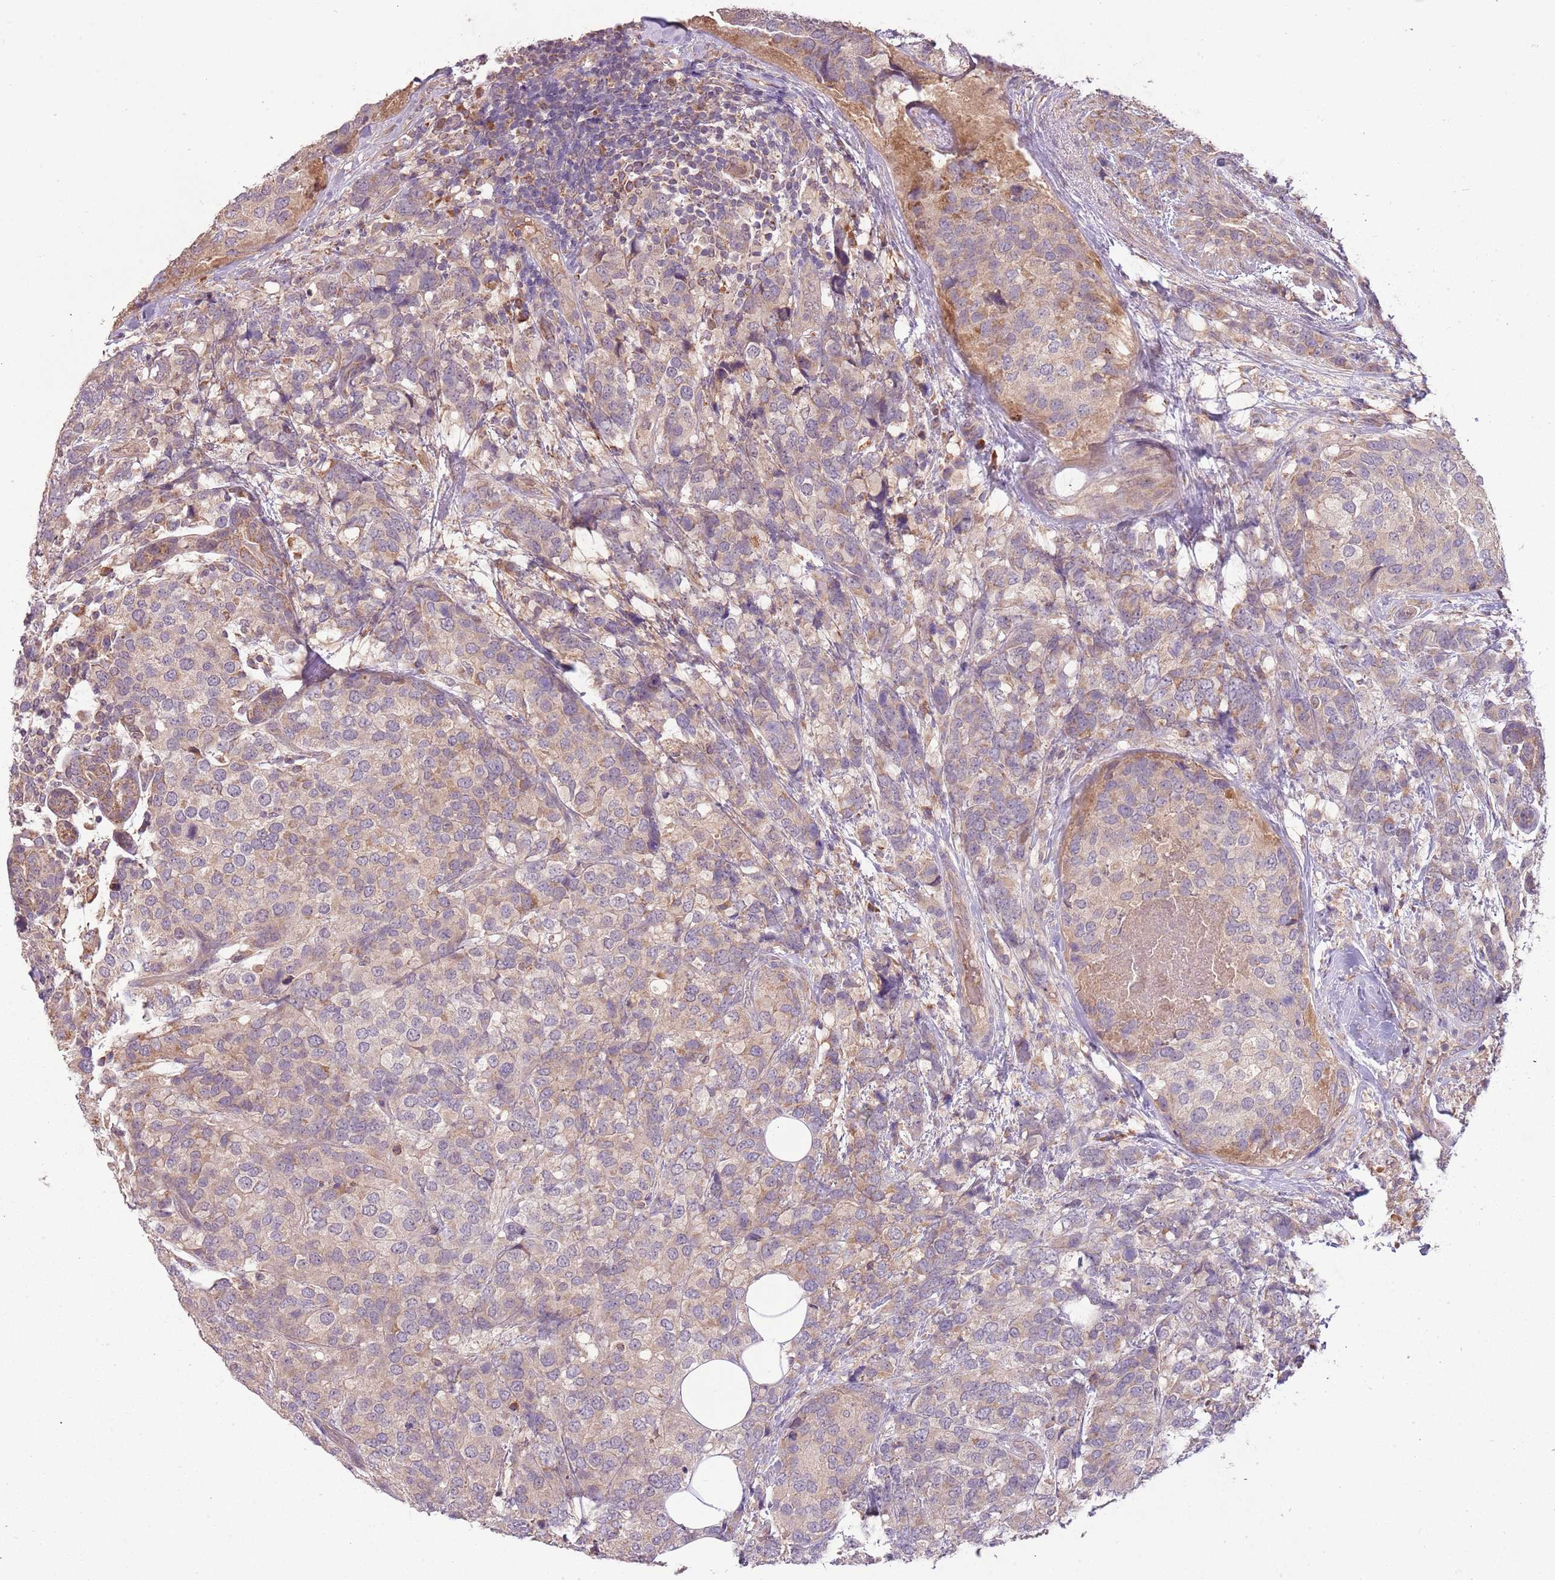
{"staining": {"intensity": "weak", "quantity": "25%-75%", "location": "cytoplasmic/membranous"}, "tissue": "breast cancer", "cell_type": "Tumor cells", "image_type": "cancer", "snomed": [{"axis": "morphology", "description": "Lobular carcinoma"}, {"axis": "topography", "description": "Breast"}], "caption": "Breast cancer stained with a brown dye shows weak cytoplasmic/membranous positive staining in approximately 25%-75% of tumor cells.", "gene": "FECH", "patient": {"sex": "female", "age": 59}}